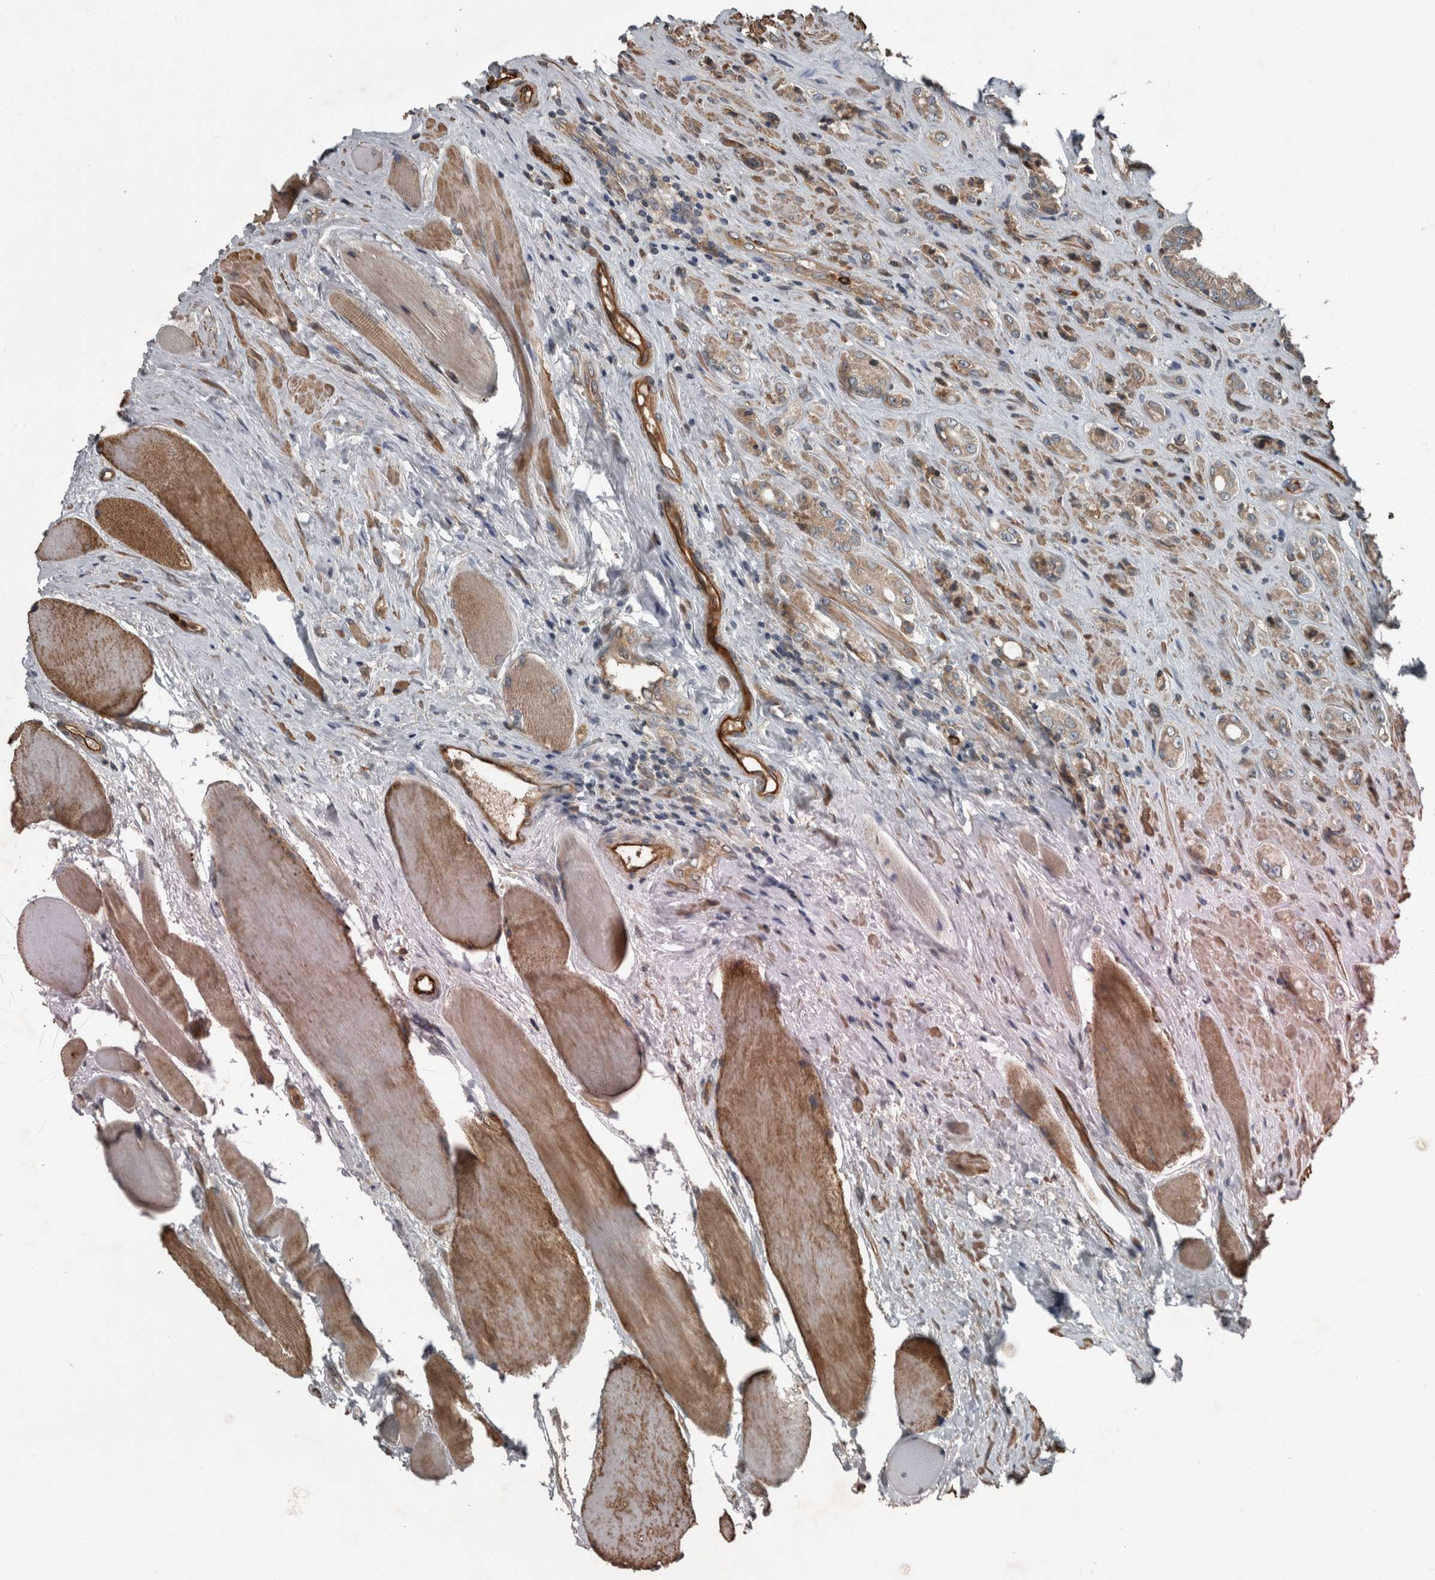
{"staining": {"intensity": "moderate", "quantity": "25%-75%", "location": "cytoplasmic/membranous"}, "tissue": "prostate cancer", "cell_type": "Tumor cells", "image_type": "cancer", "snomed": [{"axis": "morphology", "description": "Adenocarcinoma, High grade"}, {"axis": "topography", "description": "Prostate"}], "caption": "Adenocarcinoma (high-grade) (prostate) stained for a protein (brown) displays moderate cytoplasmic/membranous positive staining in about 25%-75% of tumor cells.", "gene": "EXOC8", "patient": {"sex": "male", "age": 61}}